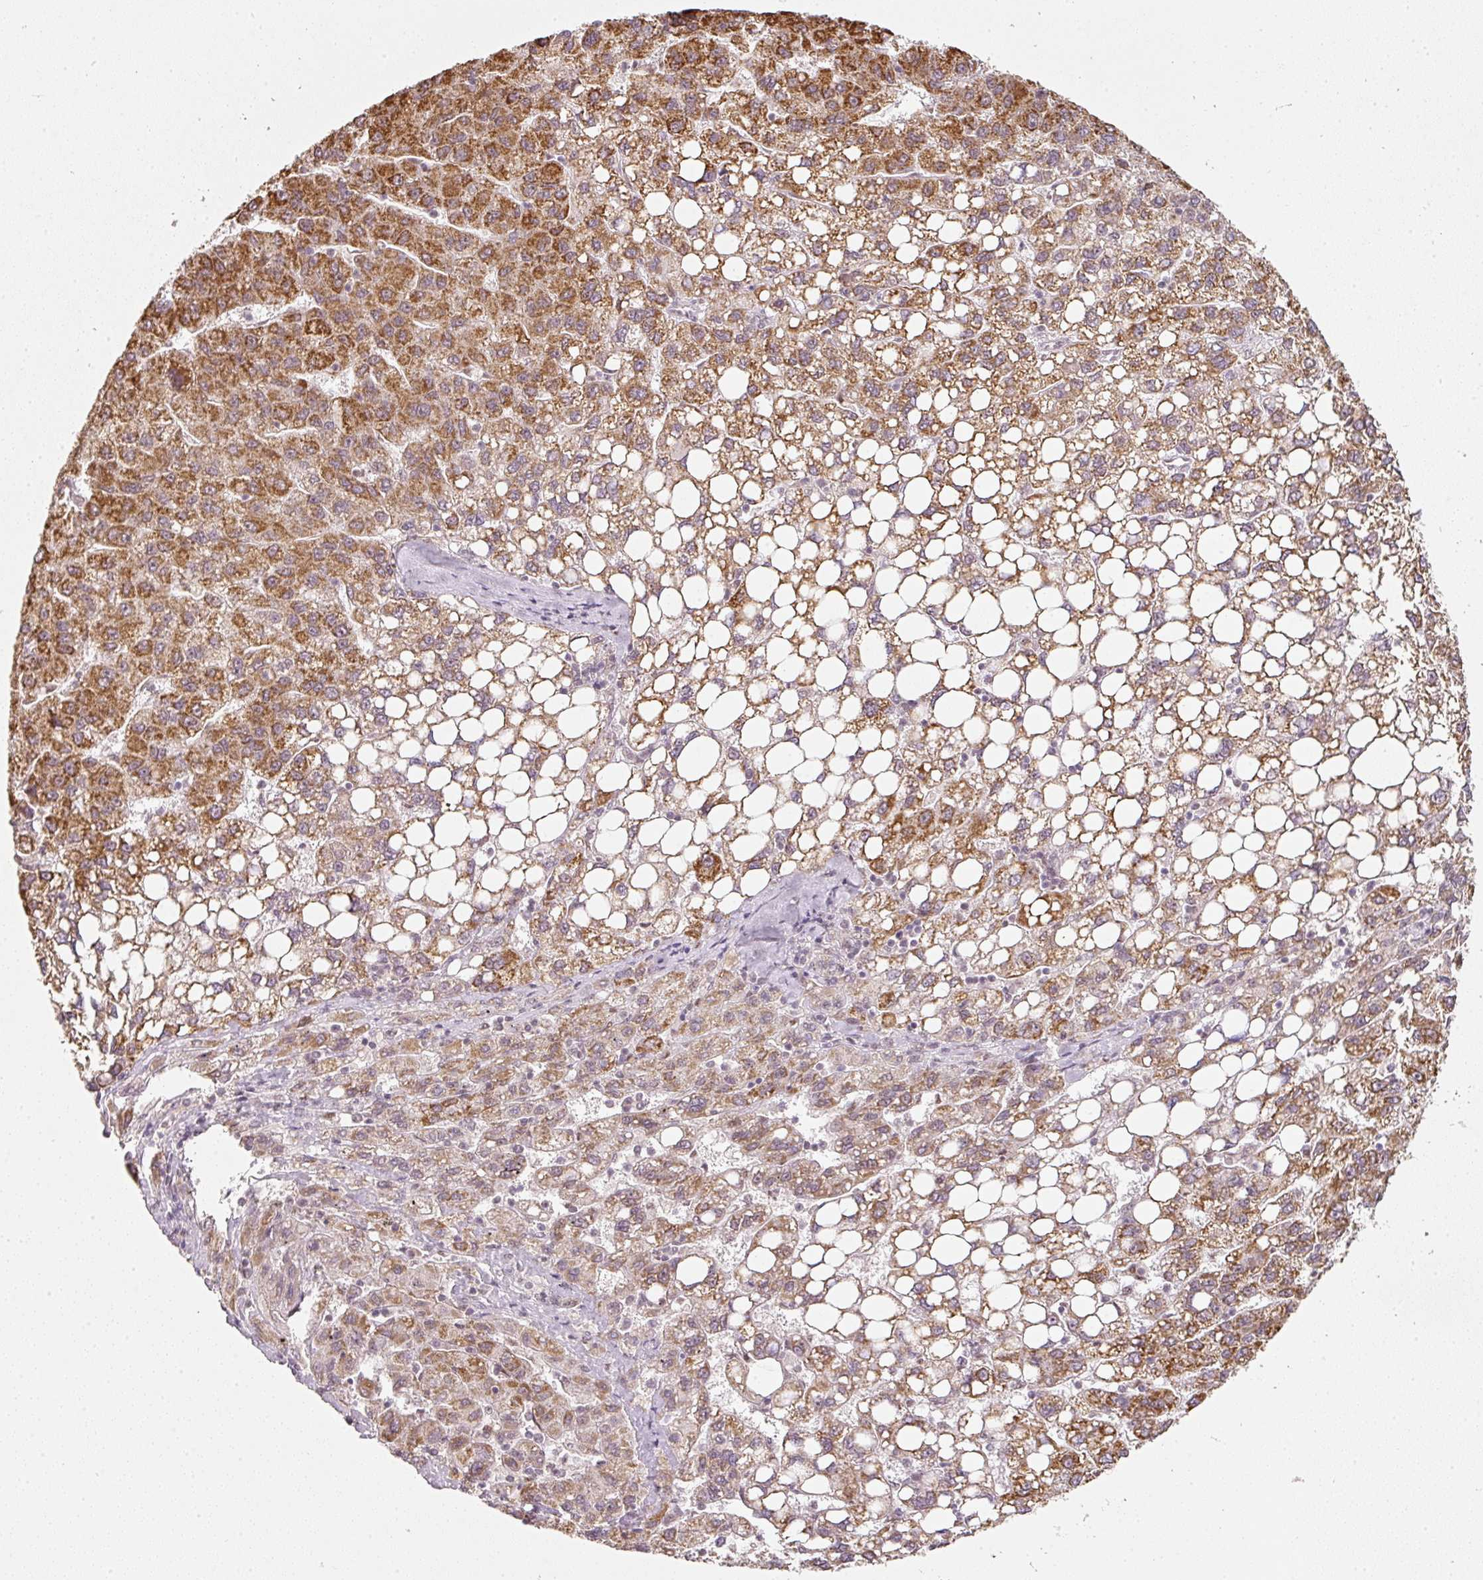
{"staining": {"intensity": "moderate", "quantity": ">75%", "location": "cytoplasmic/membranous"}, "tissue": "liver cancer", "cell_type": "Tumor cells", "image_type": "cancer", "snomed": [{"axis": "morphology", "description": "Carcinoma, Hepatocellular, NOS"}, {"axis": "topography", "description": "Liver"}], "caption": "Immunohistochemical staining of liver cancer shows moderate cytoplasmic/membranous protein staining in about >75% of tumor cells.", "gene": "FSTL3", "patient": {"sex": "female", "age": 82}}